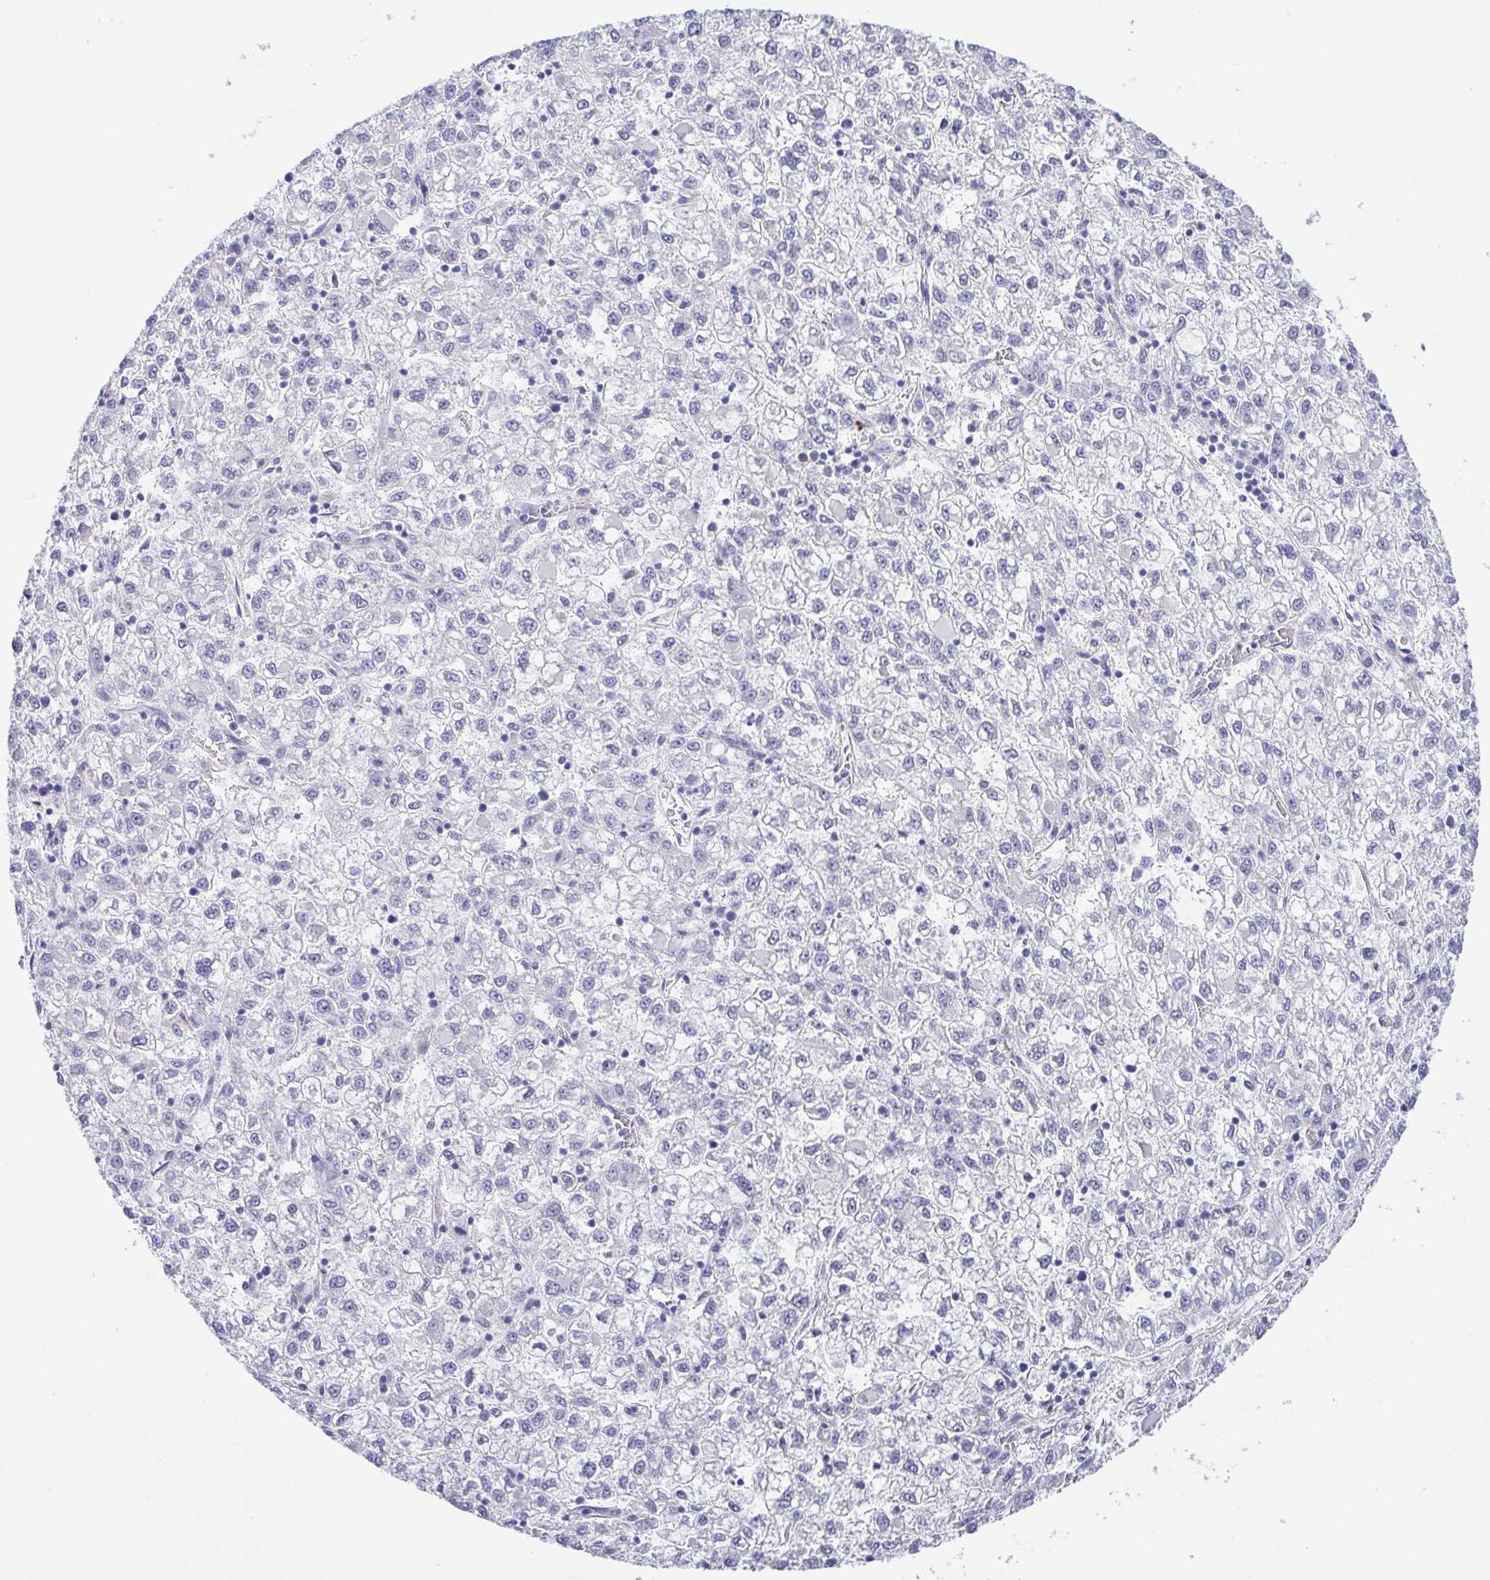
{"staining": {"intensity": "negative", "quantity": "none", "location": "none"}, "tissue": "liver cancer", "cell_type": "Tumor cells", "image_type": "cancer", "snomed": [{"axis": "morphology", "description": "Carcinoma, Hepatocellular, NOS"}, {"axis": "topography", "description": "Liver"}], "caption": "Histopathology image shows no significant protein positivity in tumor cells of liver cancer.", "gene": "PKDREJ", "patient": {"sex": "male", "age": 40}}